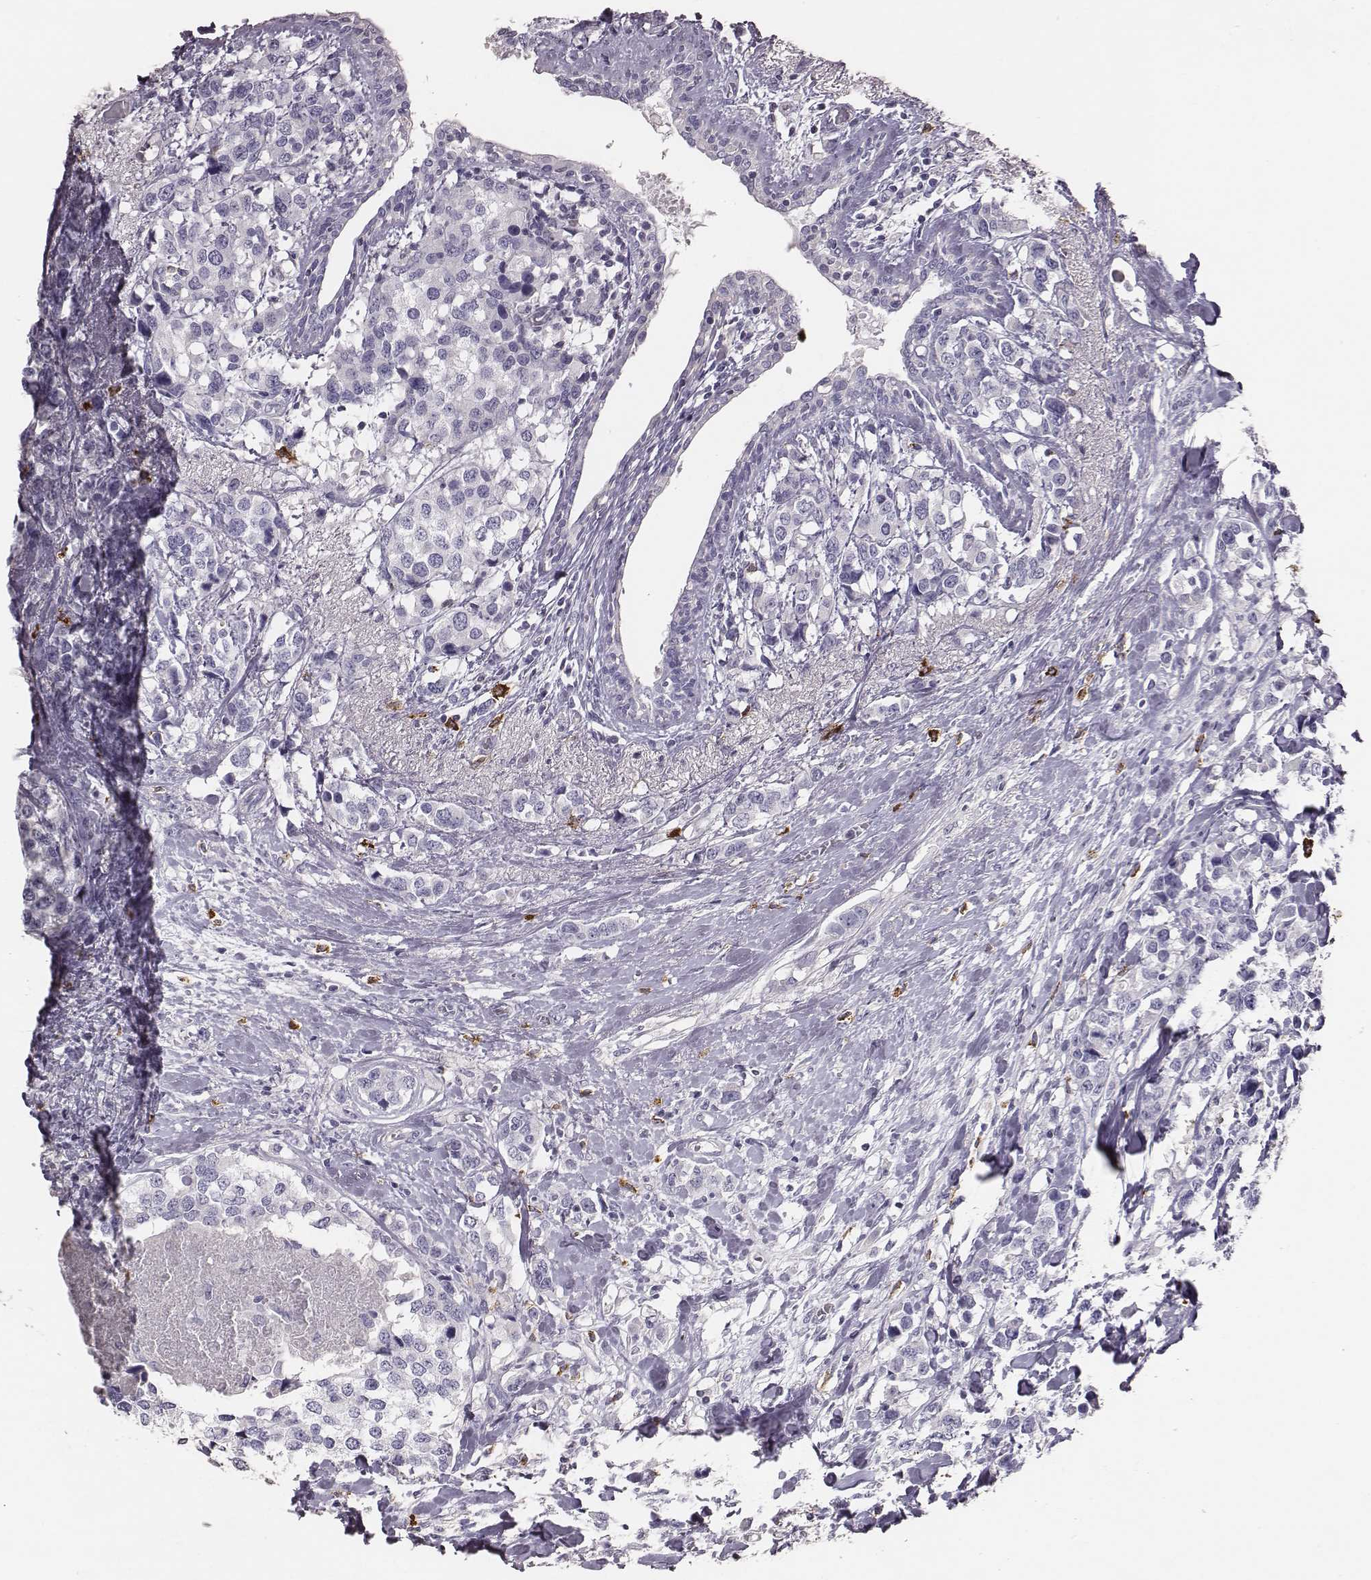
{"staining": {"intensity": "negative", "quantity": "none", "location": "none"}, "tissue": "breast cancer", "cell_type": "Tumor cells", "image_type": "cancer", "snomed": [{"axis": "morphology", "description": "Lobular carcinoma"}, {"axis": "topography", "description": "Breast"}], "caption": "This is a micrograph of IHC staining of breast cancer (lobular carcinoma), which shows no expression in tumor cells.", "gene": "P2RY10", "patient": {"sex": "female", "age": 59}}